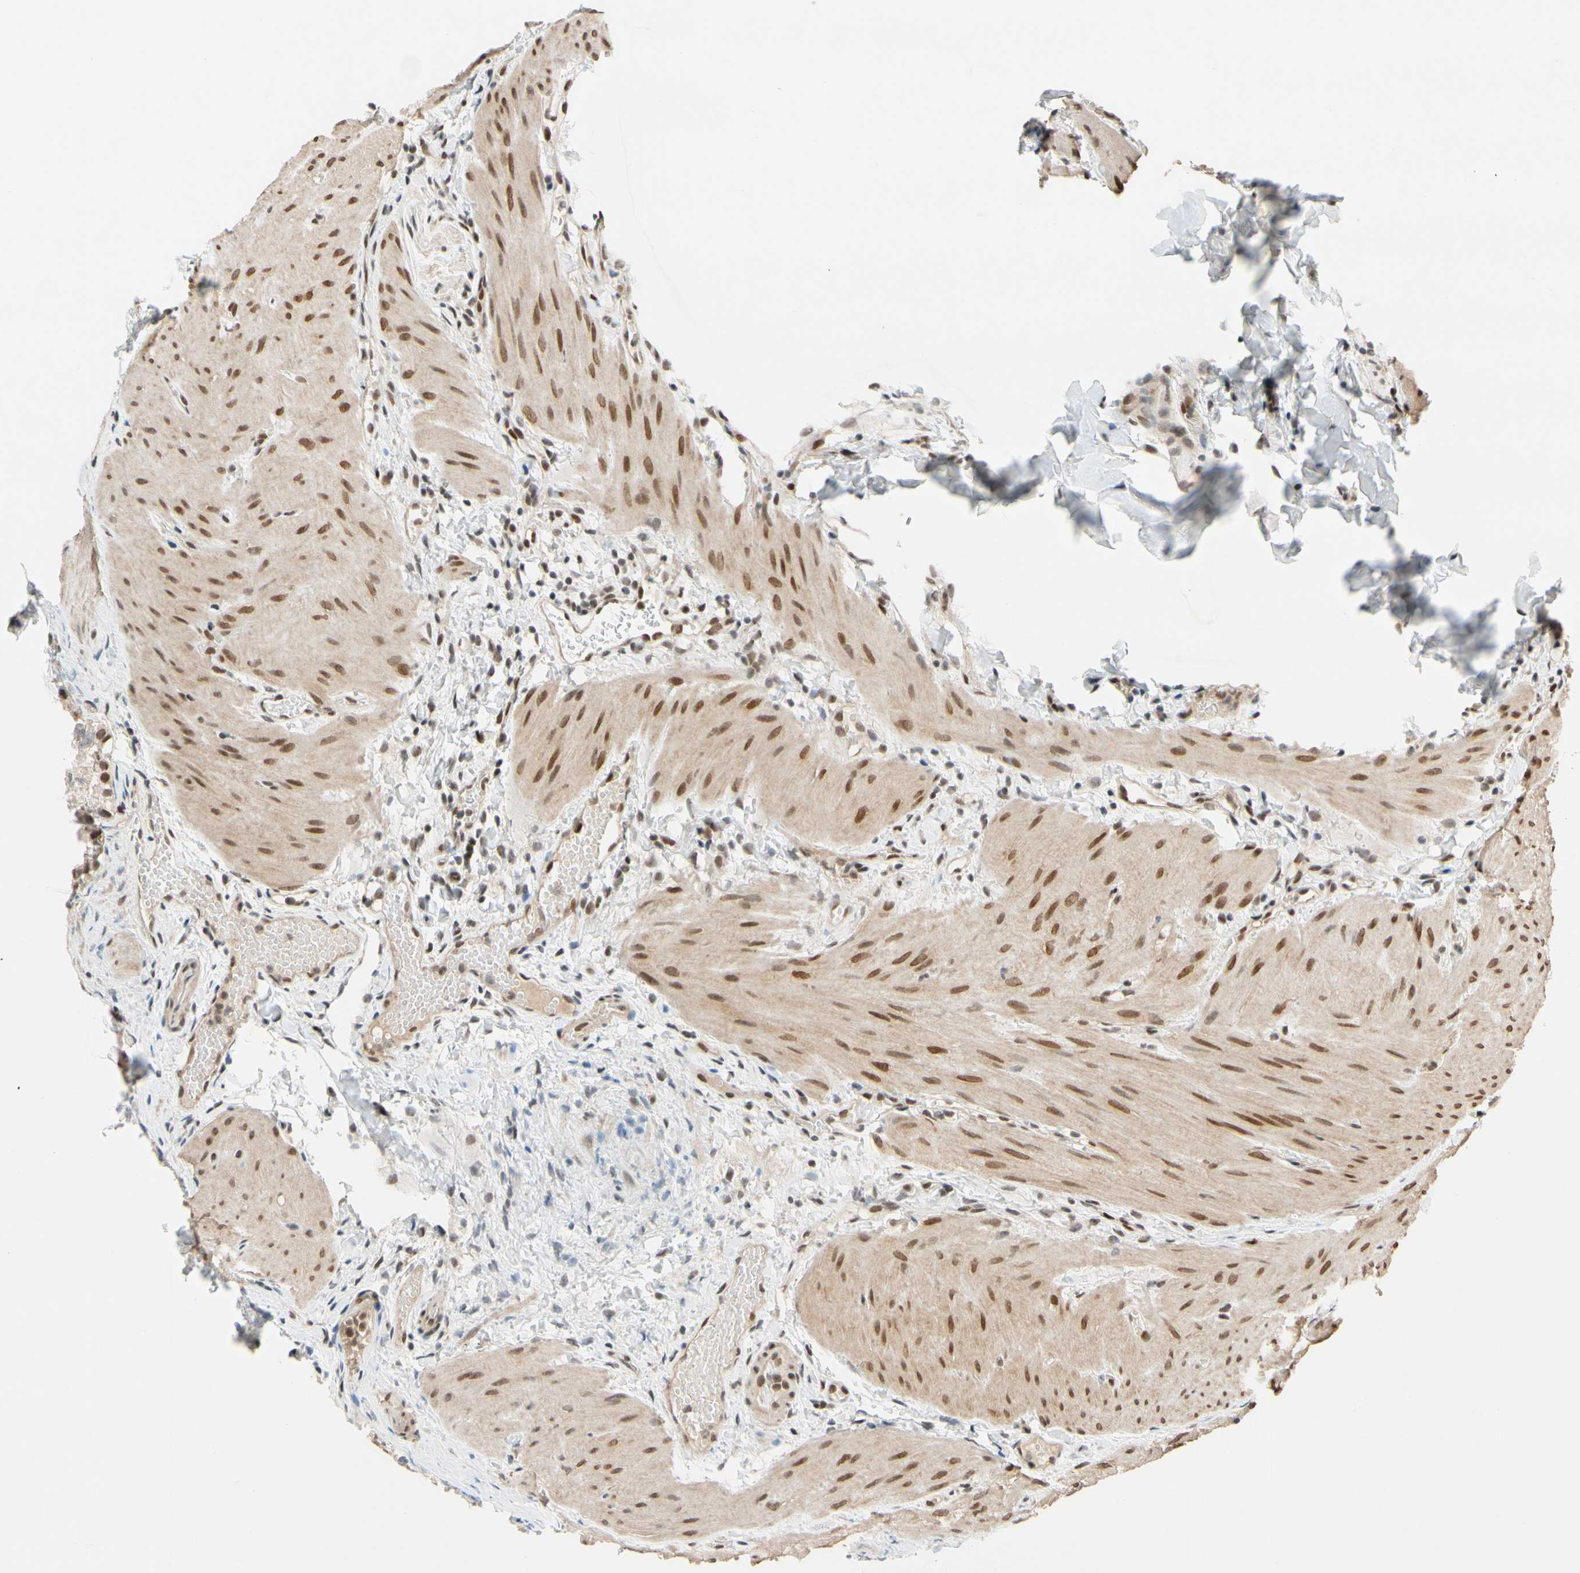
{"staining": {"intensity": "moderate", "quantity": ">75%", "location": "cytoplasmic/membranous,nuclear"}, "tissue": "gallbladder", "cell_type": "Glandular cells", "image_type": "normal", "snomed": [{"axis": "morphology", "description": "Normal tissue, NOS"}, {"axis": "topography", "description": "Gallbladder"}], "caption": "A brown stain labels moderate cytoplasmic/membranous,nuclear expression of a protein in glandular cells of benign human gallbladder.", "gene": "TAF4", "patient": {"sex": "female", "age": 26}}